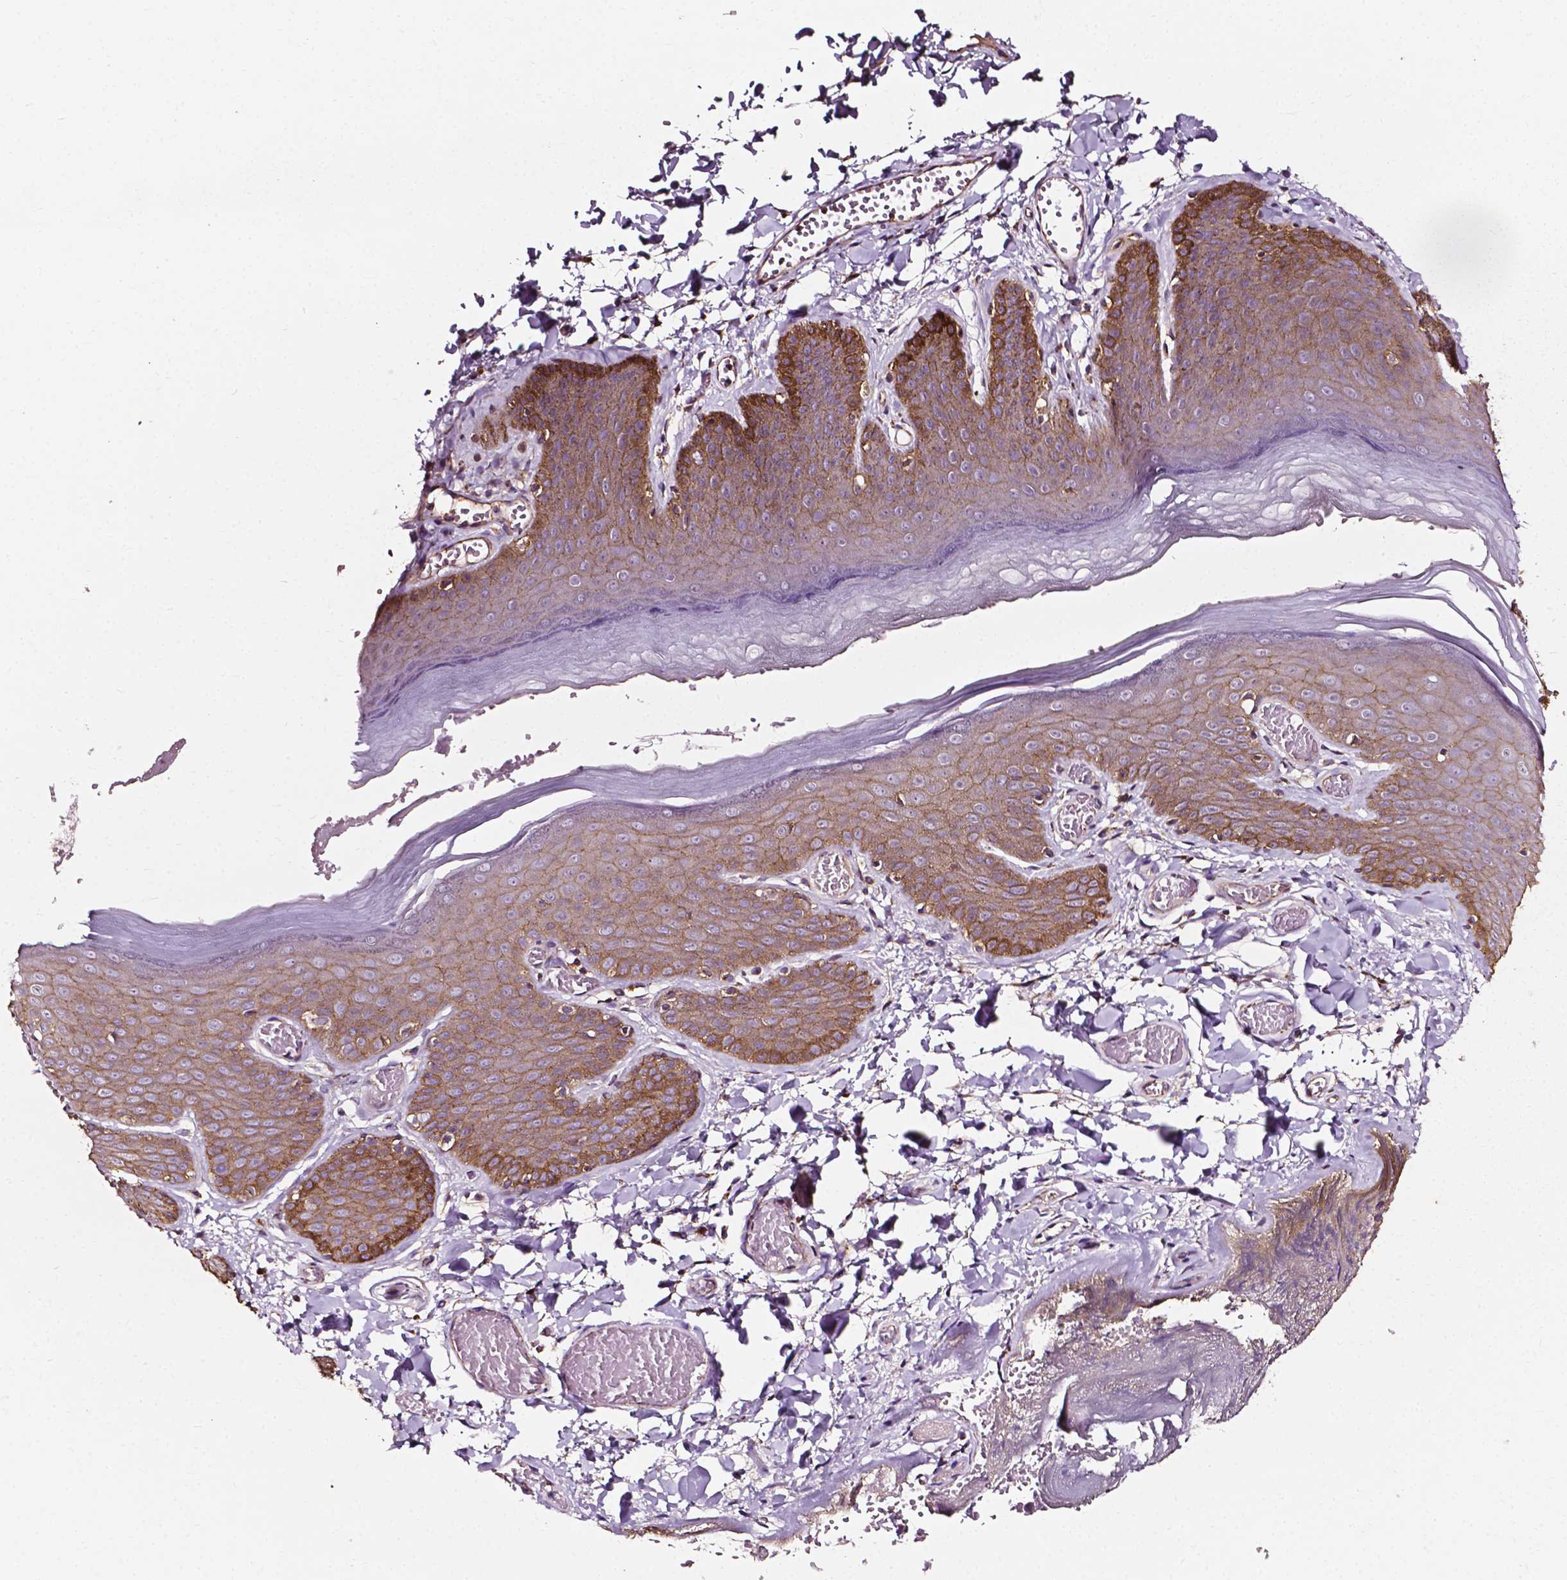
{"staining": {"intensity": "moderate", "quantity": ">75%", "location": "cytoplasmic/membranous"}, "tissue": "skin", "cell_type": "Epidermal cells", "image_type": "normal", "snomed": [{"axis": "morphology", "description": "Normal tissue, NOS"}, {"axis": "topography", "description": "Anal"}], "caption": "Protein staining shows moderate cytoplasmic/membranous positivity in about >75% of epidermal cells in normal skin.", "gene": "ATG16L1", "patient": {"sex": "male", "age": 53}}